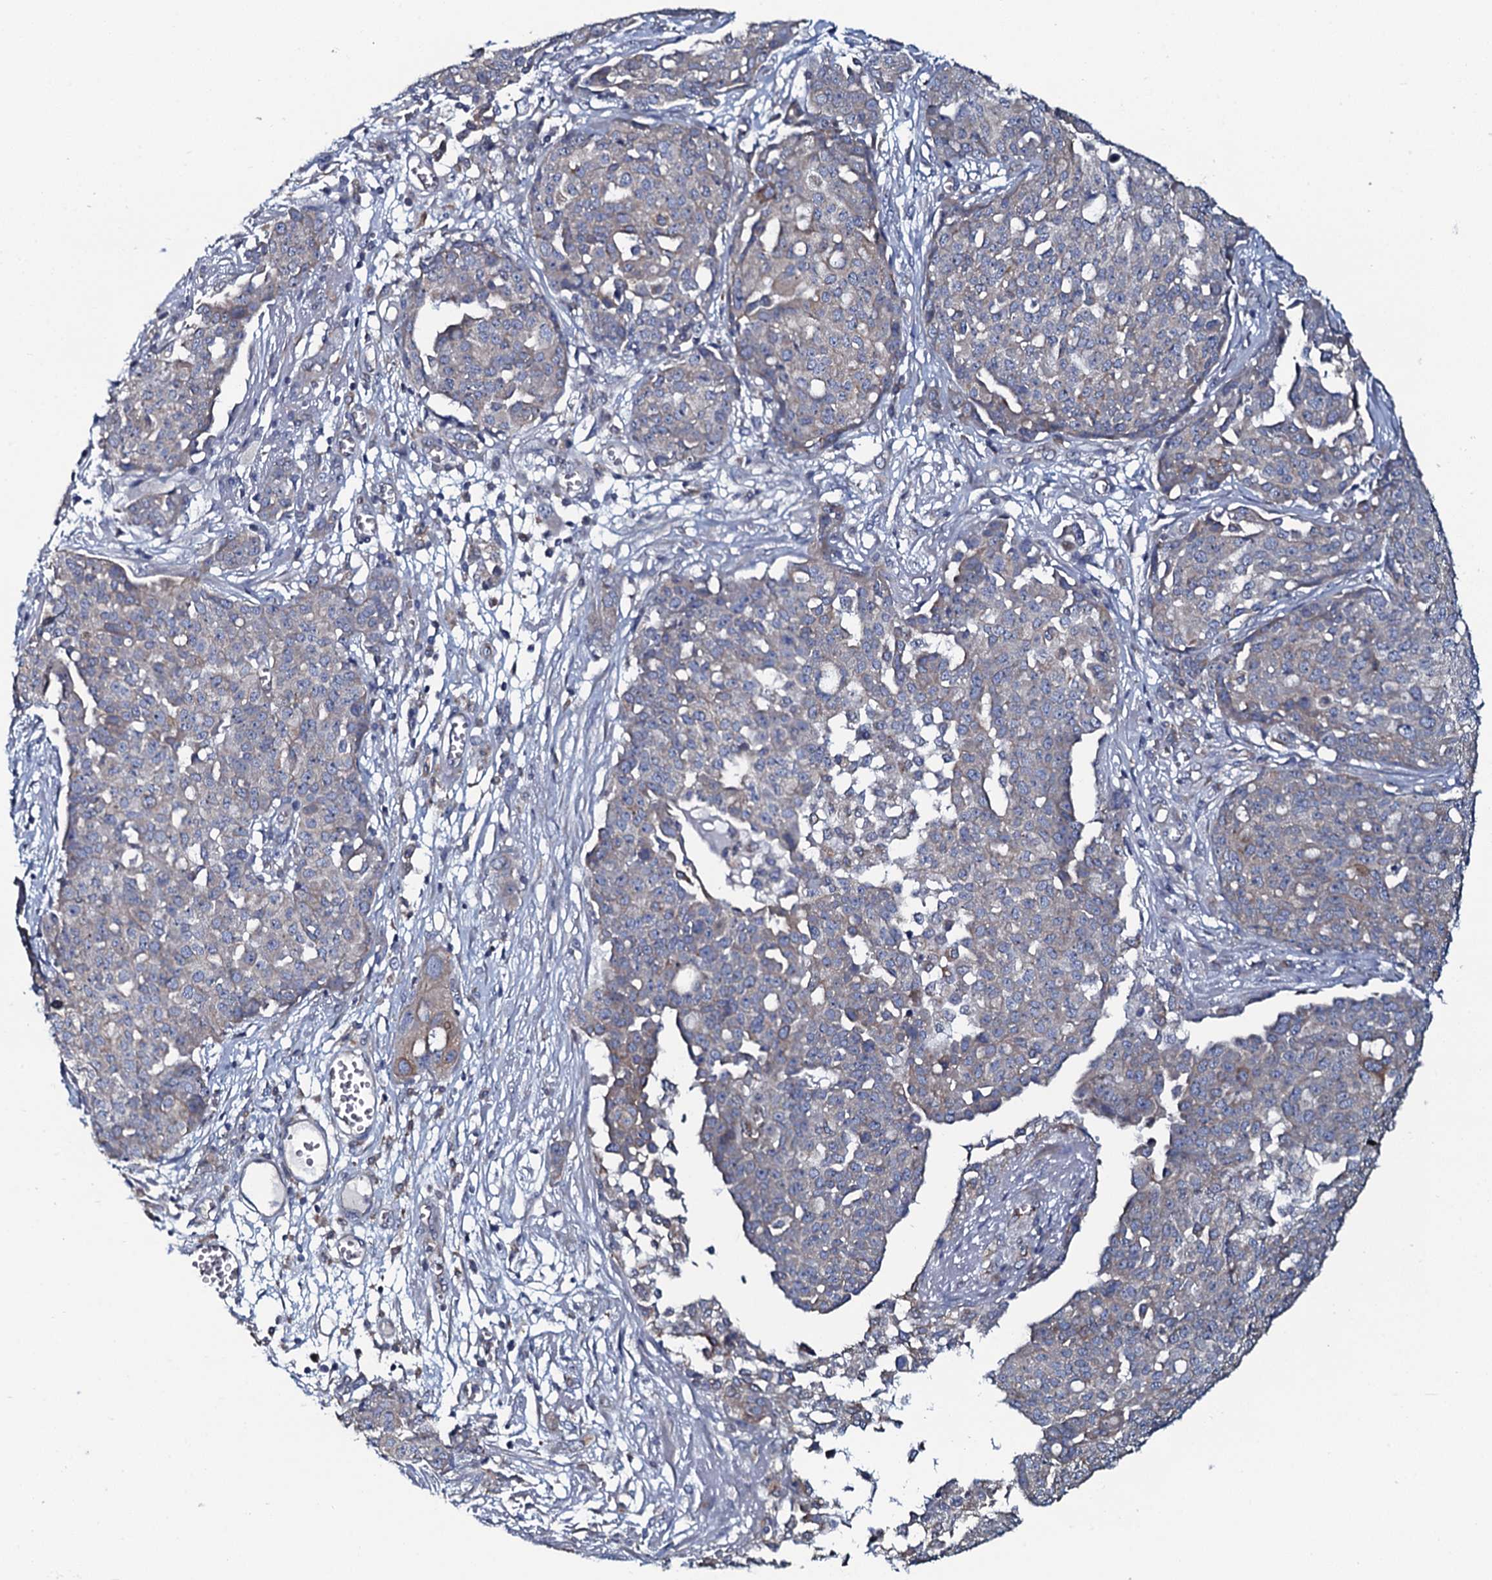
{"staining": {"intensity": "negative", "quantity": "none", "location": "none"}, "tissue": "ovarian cancer", "cell_type": "Tumor cells", "image_type": "cancer", "snomed": [{"axis": "morphology", "description": "Cystadenocarcinoma, serous, NOS"}, {"axis": "topography", "description": "Soft tissue"}, {"axis": "topography", "description": "Ovary"}], "caption": "High magnification brightfield microscopy of serous cystadenocarcinoma (ovarian) stained with DAB (brown) and counterstained with hematoxylin (blue): tumor cells show no significant staining. Brightfield microscopy of immunohistochemistry stained with DAB (brown) and hematoxylin (blue), captured at high magnification.", "gene": "TMEM151A", "patient": {"sex": "female", "age": 57}}